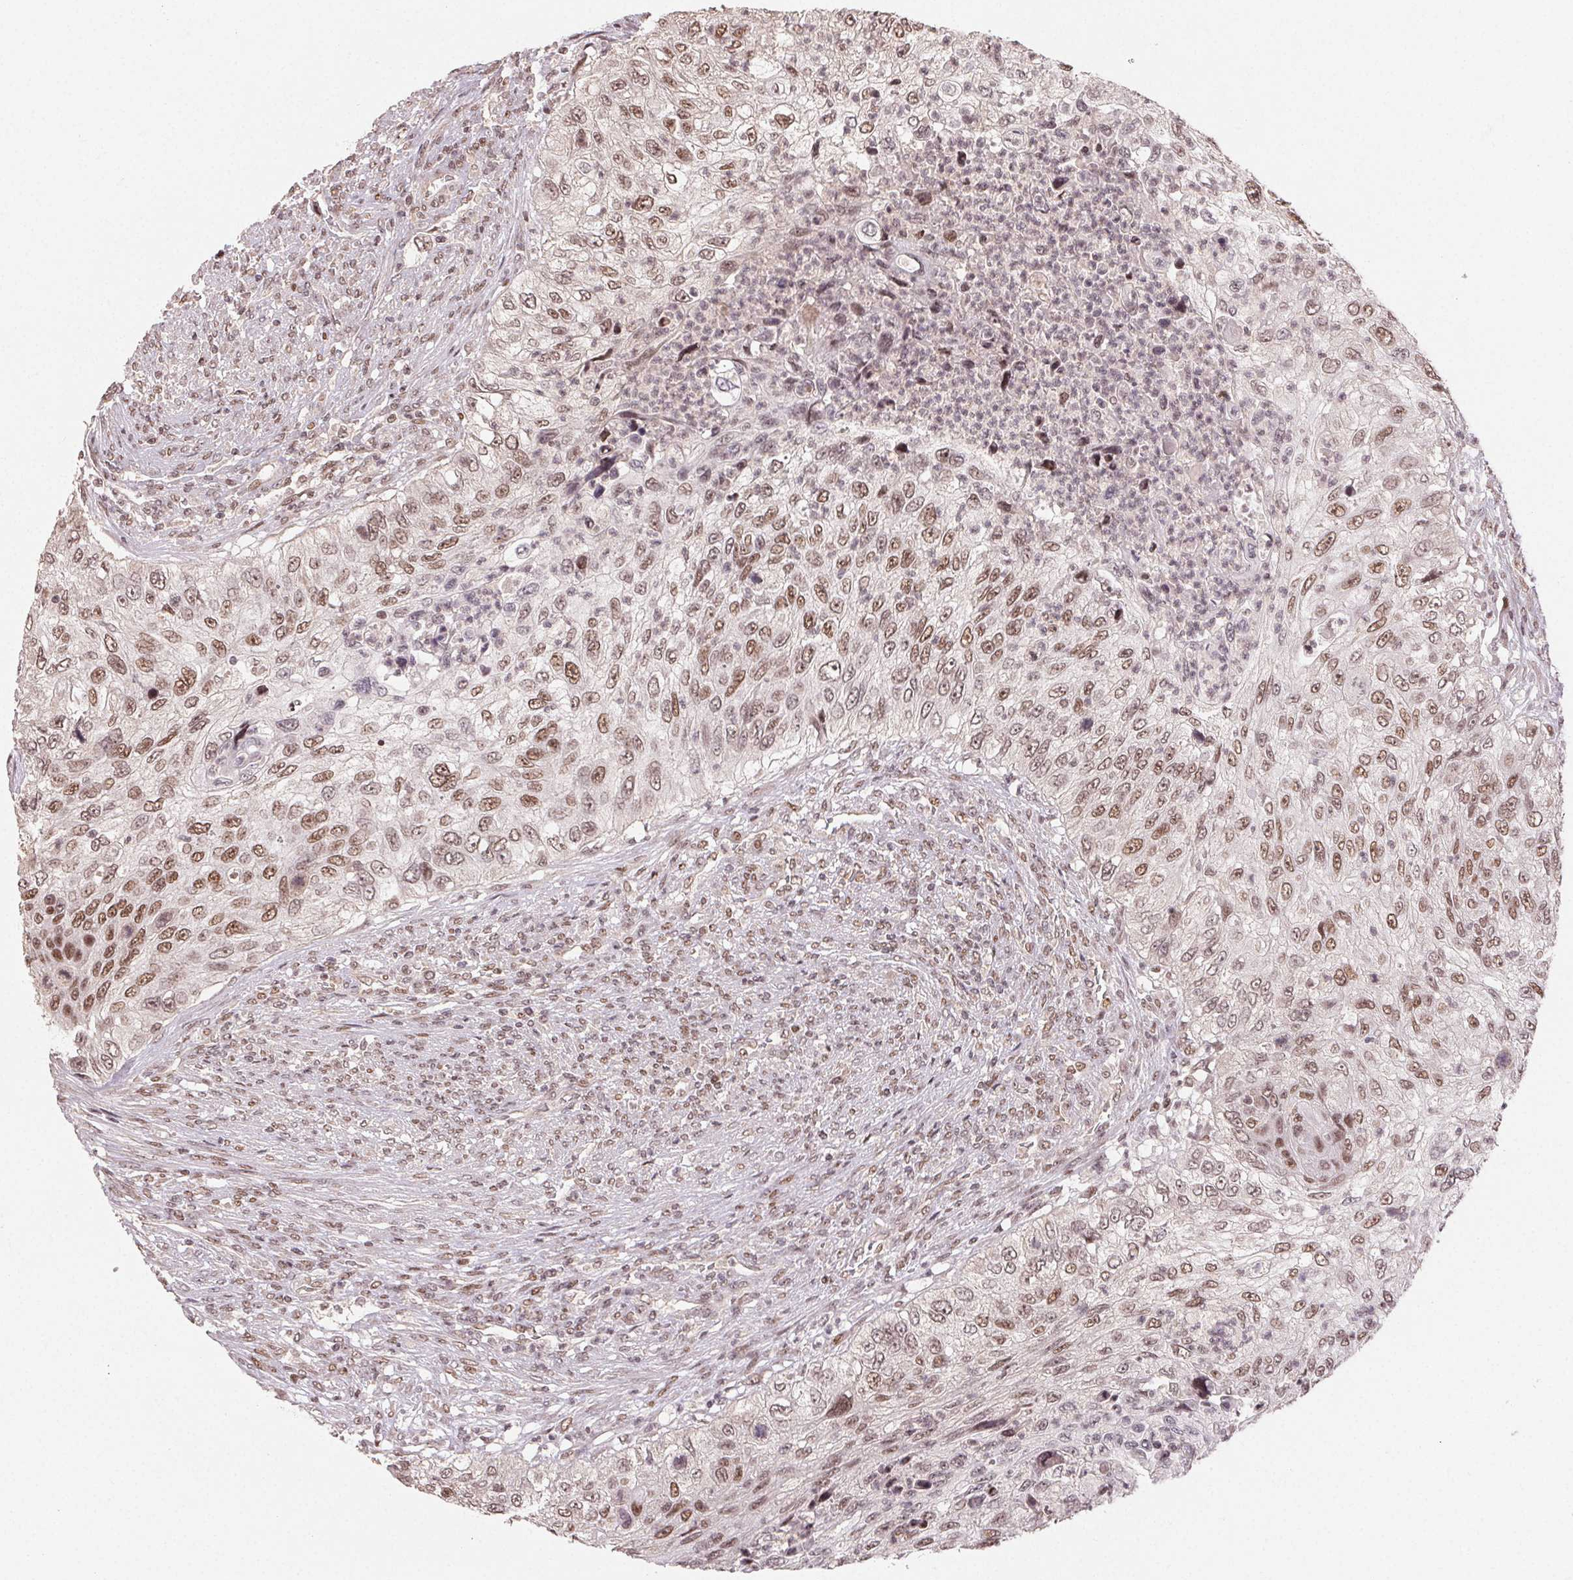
{"staining": {"intensity": "moderate", "quantity": ">75%", "location": "nuclear"}, "tissue": "urothelial cancer", "cell_type": "Tumor cells", "image_type": "cancer", "snomed": [{"axis": "morphology", "description": "Urothelial carcinoma, High grade"}, {"axis": "topography", "description": "Urinary bladder"}], "caption": "Immunohistochemical staining of human urothelial carcinoma (high-grade) reveals moderate nuclear protein expression in about >75% of tumor cells.", "gene": "MAPKAPK2", "patient": {"sex": "female", "age": 60}}